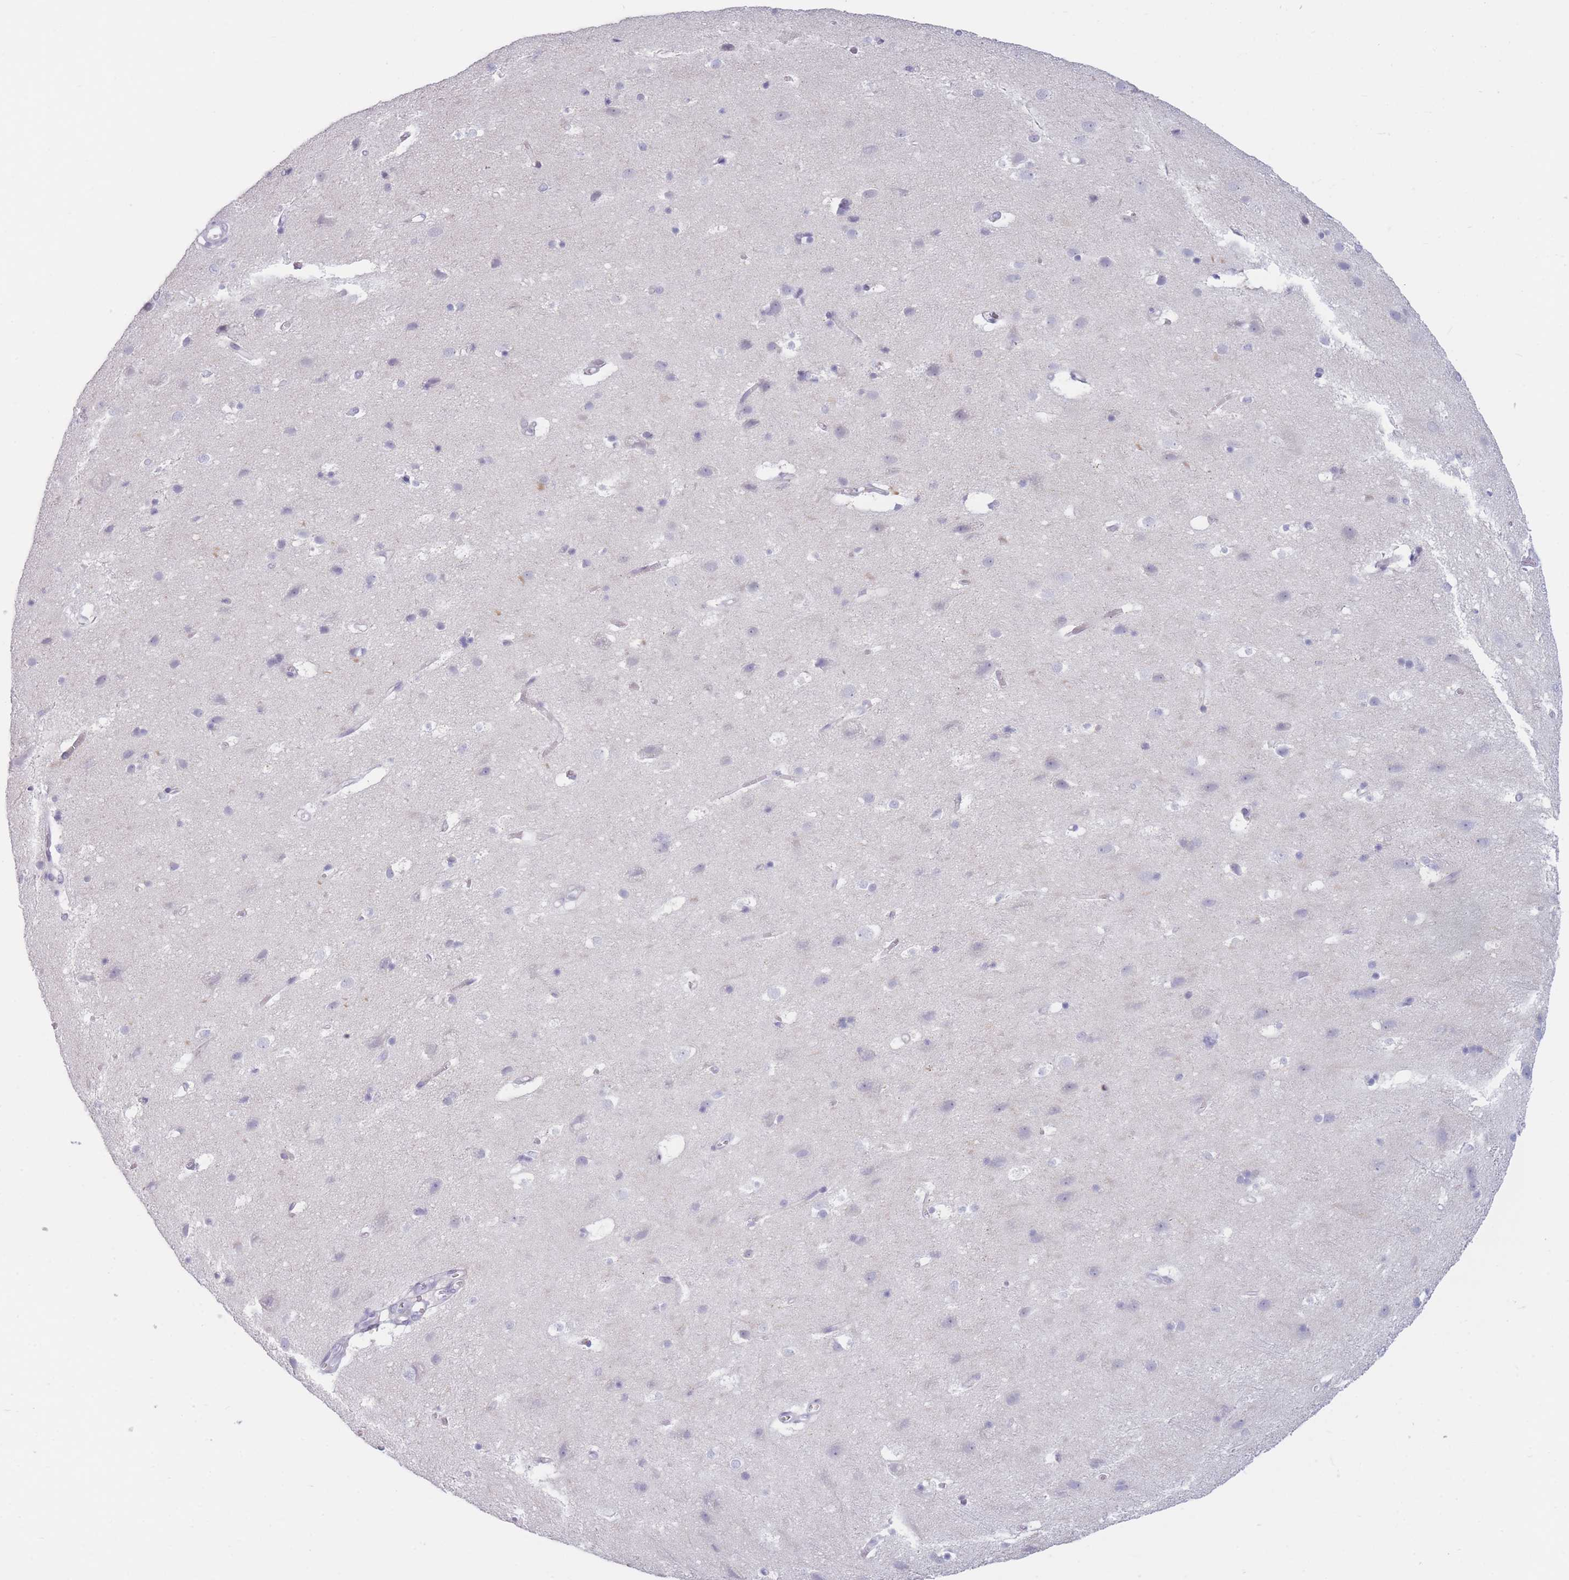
{"staining": {"intensity": "negative", "quantity": "none", "location": "none"}, "tissue": "cerebral cortex", "cell_type": "Endothelial cells", "image_type": "normal", "snomed": [{"axis": "morphology", "description": "Normal tissue, NOS"}, {"axis": "topography", "description": "Cerebral cortex"}], "caption": "There is no significant expression in endothelial cells of cerebral cortex. (DAB IHC, high magnification).", "gene": "PLEKHG2", "patient": {"sex": "male", "age": 54}}